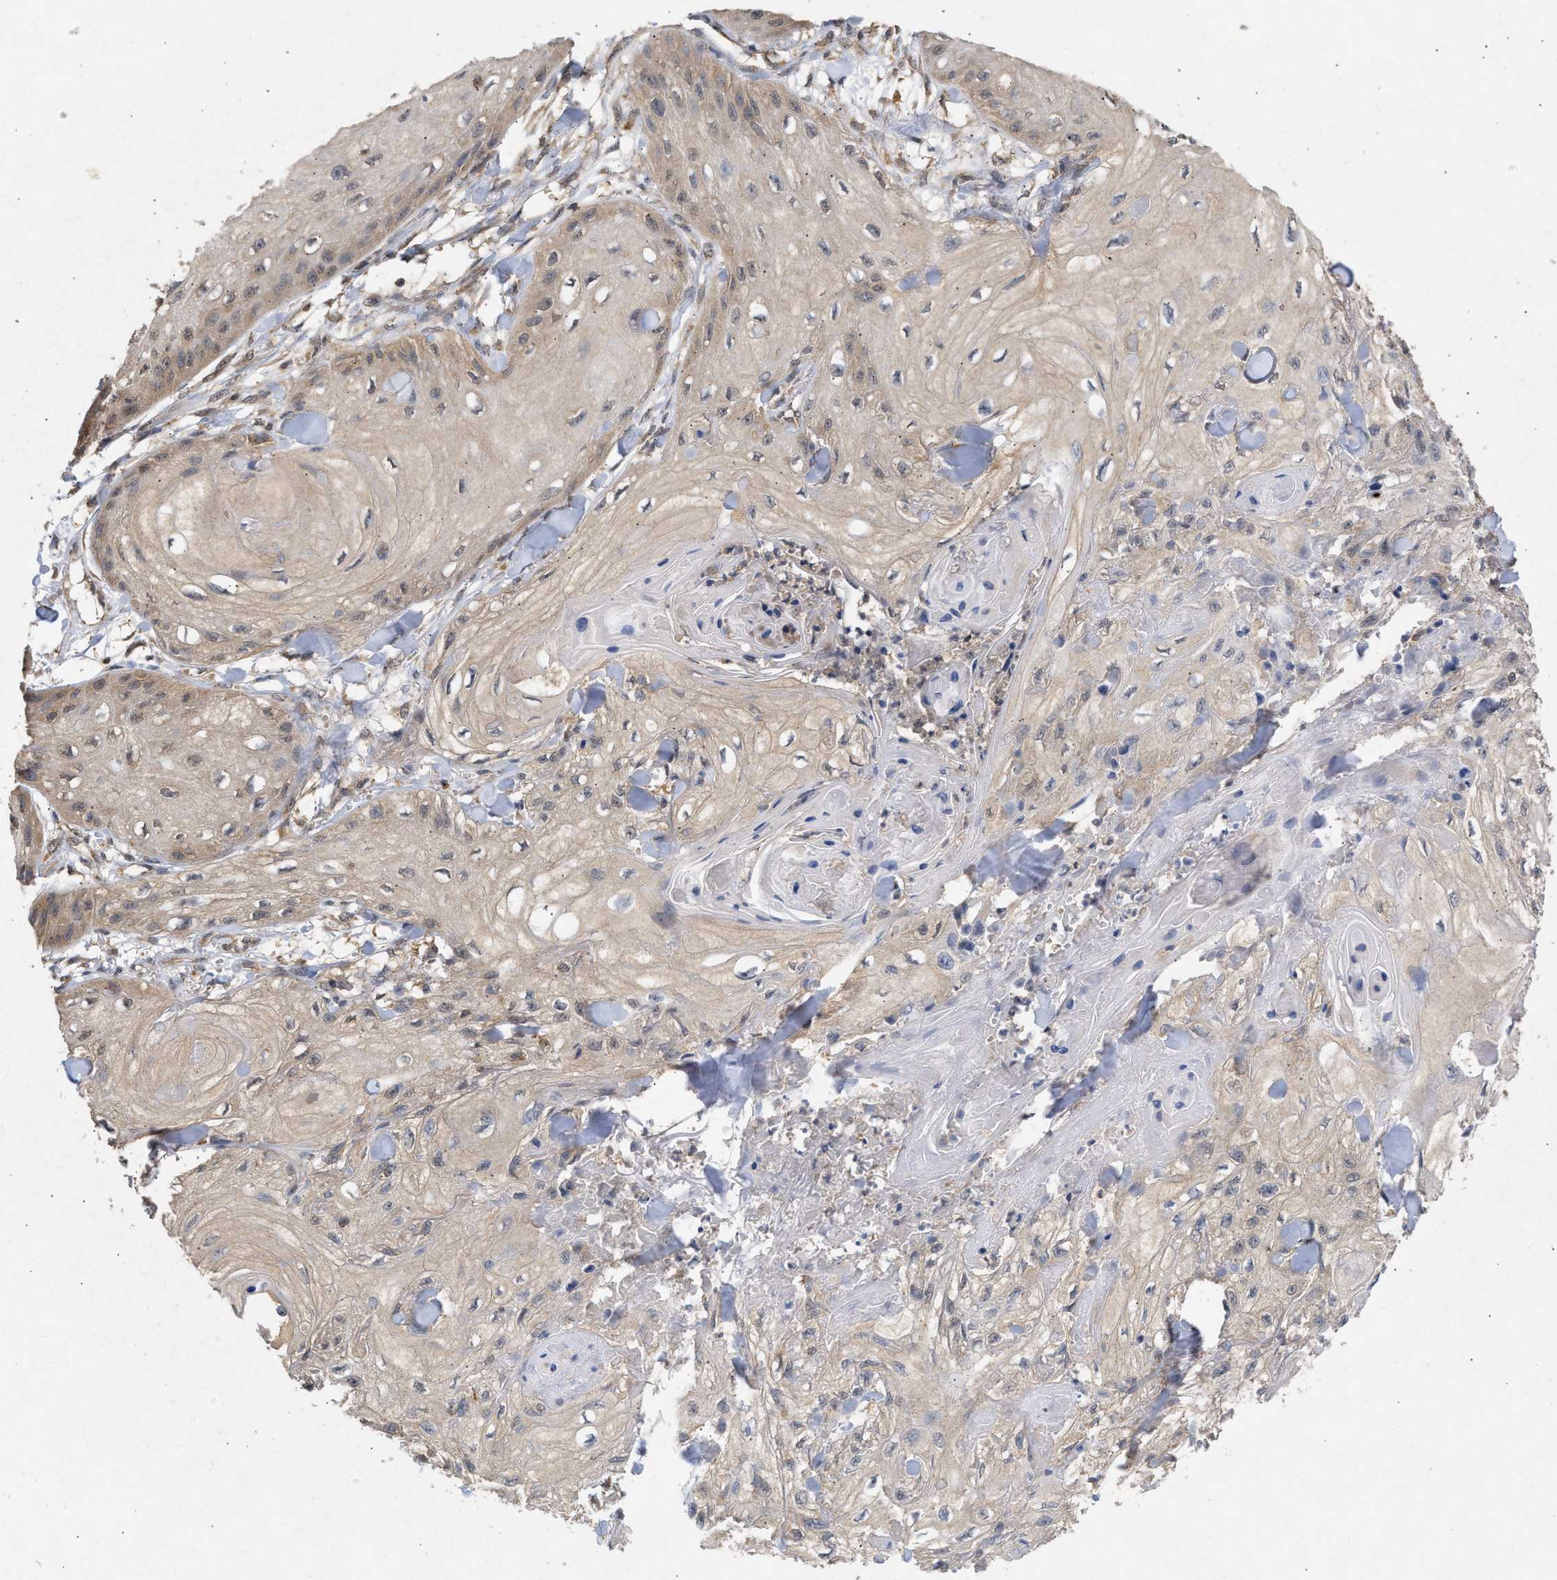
{"staining": {"intensity": "weak", "quantity": "<25%", "location": "cytoplasmic/membranous"}, "tissue": "skin cancer", "cell_type": "Tumor cells", "image_type": "cancer", "snomed": [{"axis": "morphology", "description": "Squamous cell carcinoma, NOS"}, {"axis": "topography", "description": "Skin"}], "caption": "Protein analysis of skin squamous cell carcinoma reveals no significant positivity in tumor cells.", "gene": "FITM1", "patient": {"sex": "male", "age": 74}}